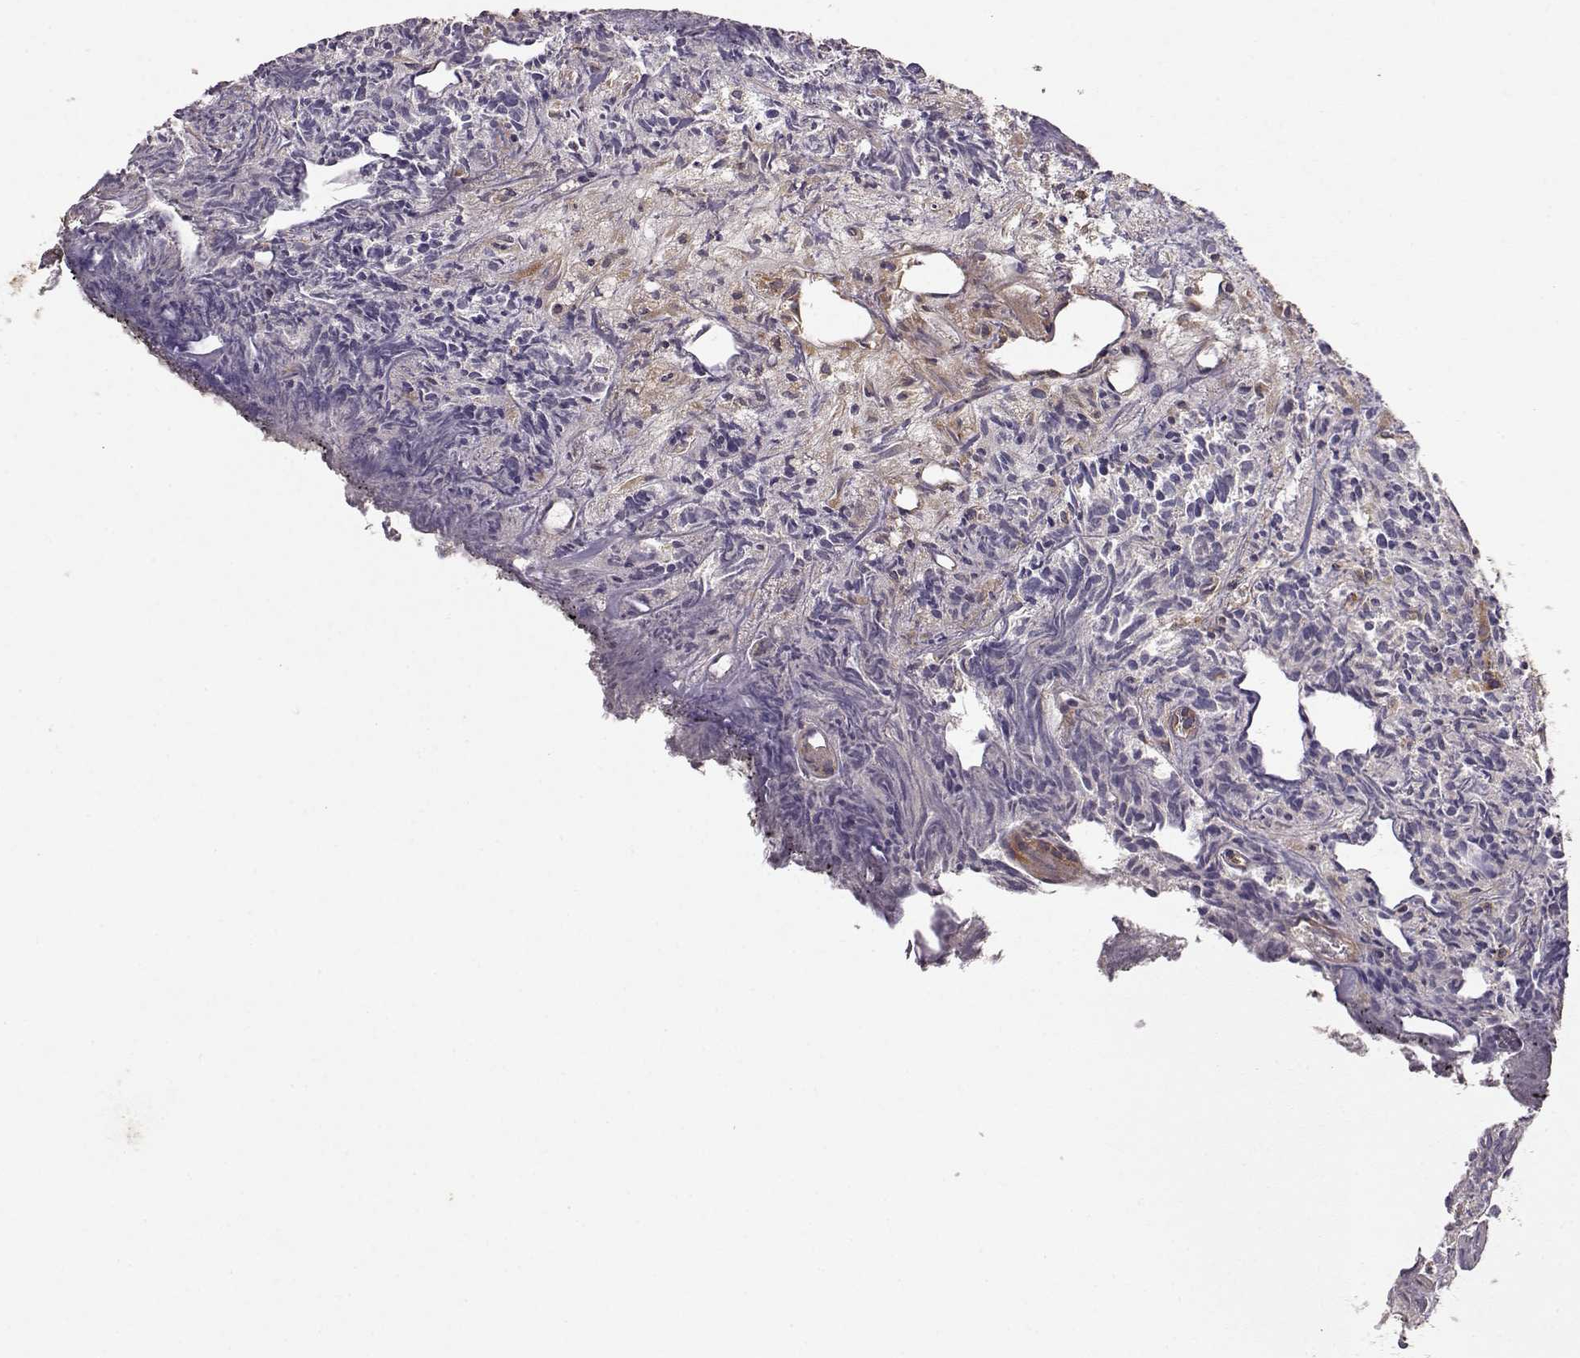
{"staining": {"intensity": "weak", "quantity": "<25%", "location": "cytoplasmic/membranous"}, "tissue": "prostate cancer", "cell_type": "Tumor cells", "image_type": "cancer", "snomed": [{"axis": "morphology", "description": "Adenocarcinoma, High grade"}, {"axis": "topography", "description": "Prostate"}], "caption": "Immunohistochemical staining of adenocarcinoma (high-grade) (prostate) shows no significant expression in tumor cells.", "gene": "ARHGEF2", "patient": {"sex": "male", "age": 58}}